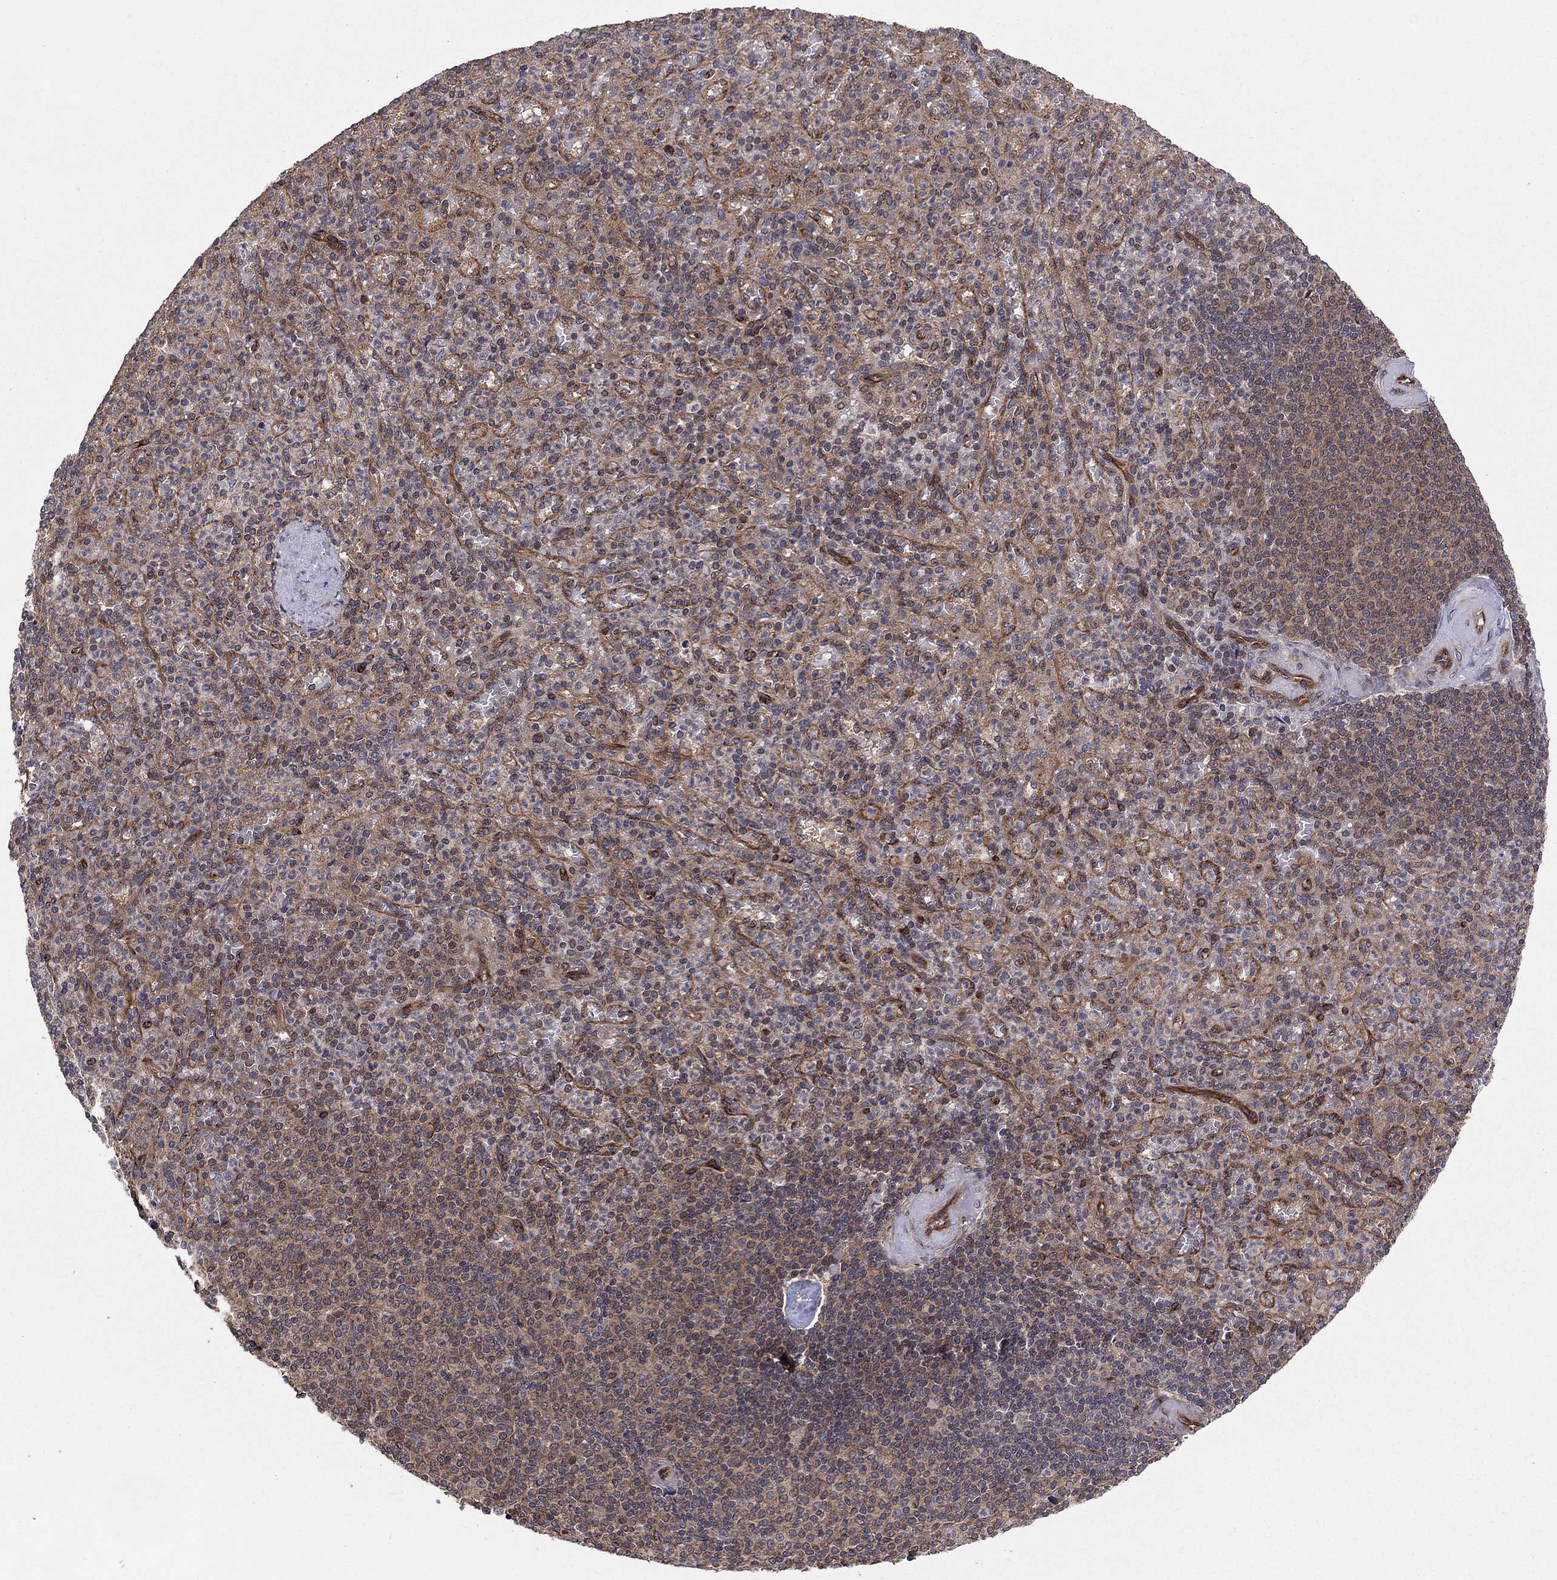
{"staining": {"intensity": "weak", "quantity": "25%-75%", "location": "cytoplasmic/membranous"}, "tissue": "spleen", "cell_type": "Cells in red pulp", "image_type": "normal", "snomed": [{"axis": "morphology", "description": "Normal tissue, NOS"}, {"axis": "topography", "description": "Spleen"}], "caption": "Immunohistochemistry photomicrograph of benign spleen: spleen stained using immunohistochemistry (IHC) shows low levels of weak protein expression localized specifically in the cytoplasmic/membranous of cells in red pulp, appearing as a cytoplasmic/membranous brown color.", "gene": "BMERB1", "patient": {"sex": "female", "age": 74}}